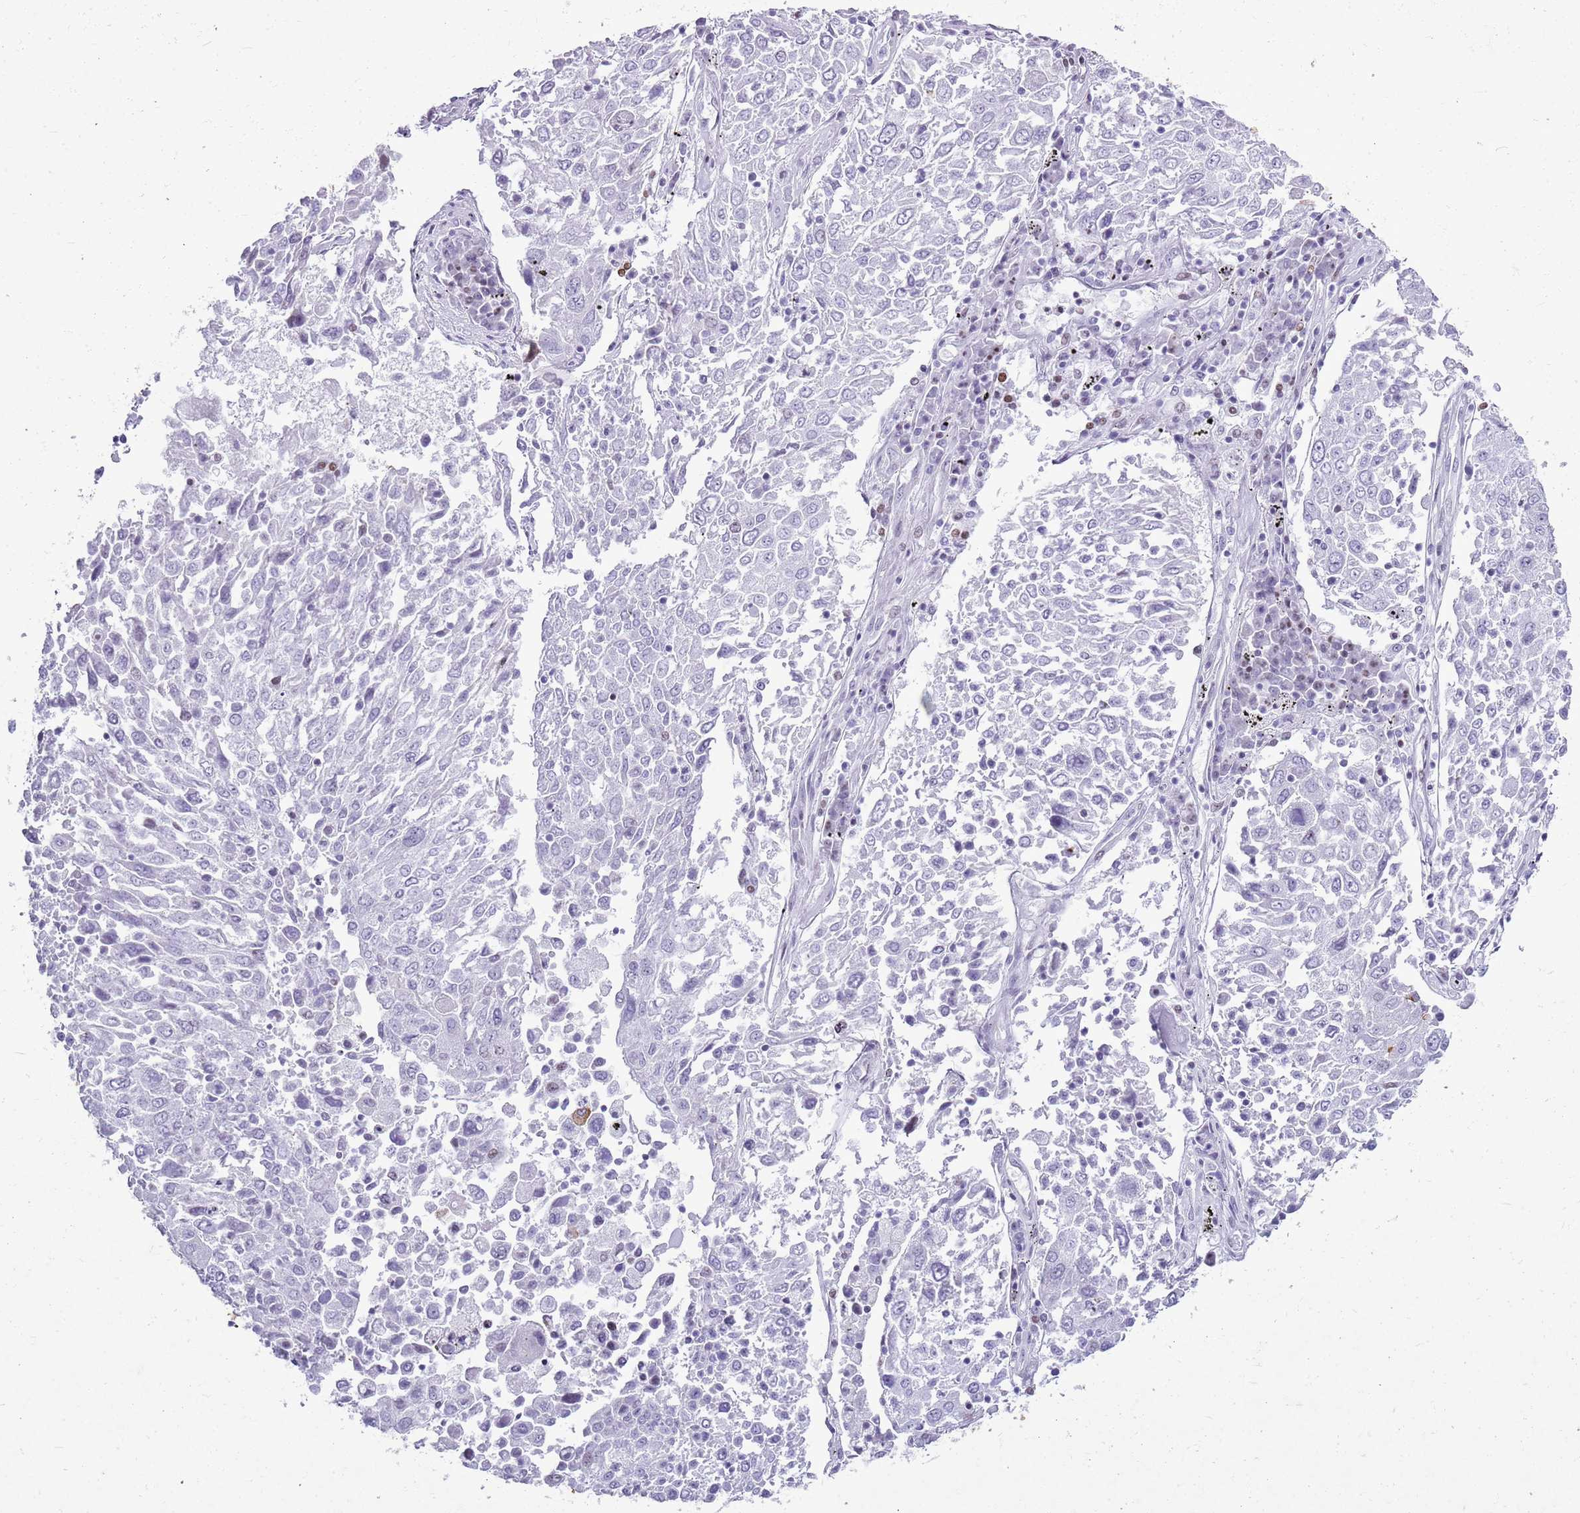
{"staining": {"intensity": "negative", "quantity": "none", "location": "none"}, "tissue": "lung cancer", "cell_type": "Tumor cells", "image_type": "cancer", "snomed": [{"axis": "morphology", "description": "Squamous cell carcinoma, NOS"}, {"axis": "topography", "description": "Lung"}], "caption": "This is an immunohistochemistry histopathology image of lung squamous cell carcinoma. There is no staining in tumor cells.", "gene": "ASIP", "patient": {"sex": "male", "age": 65}}